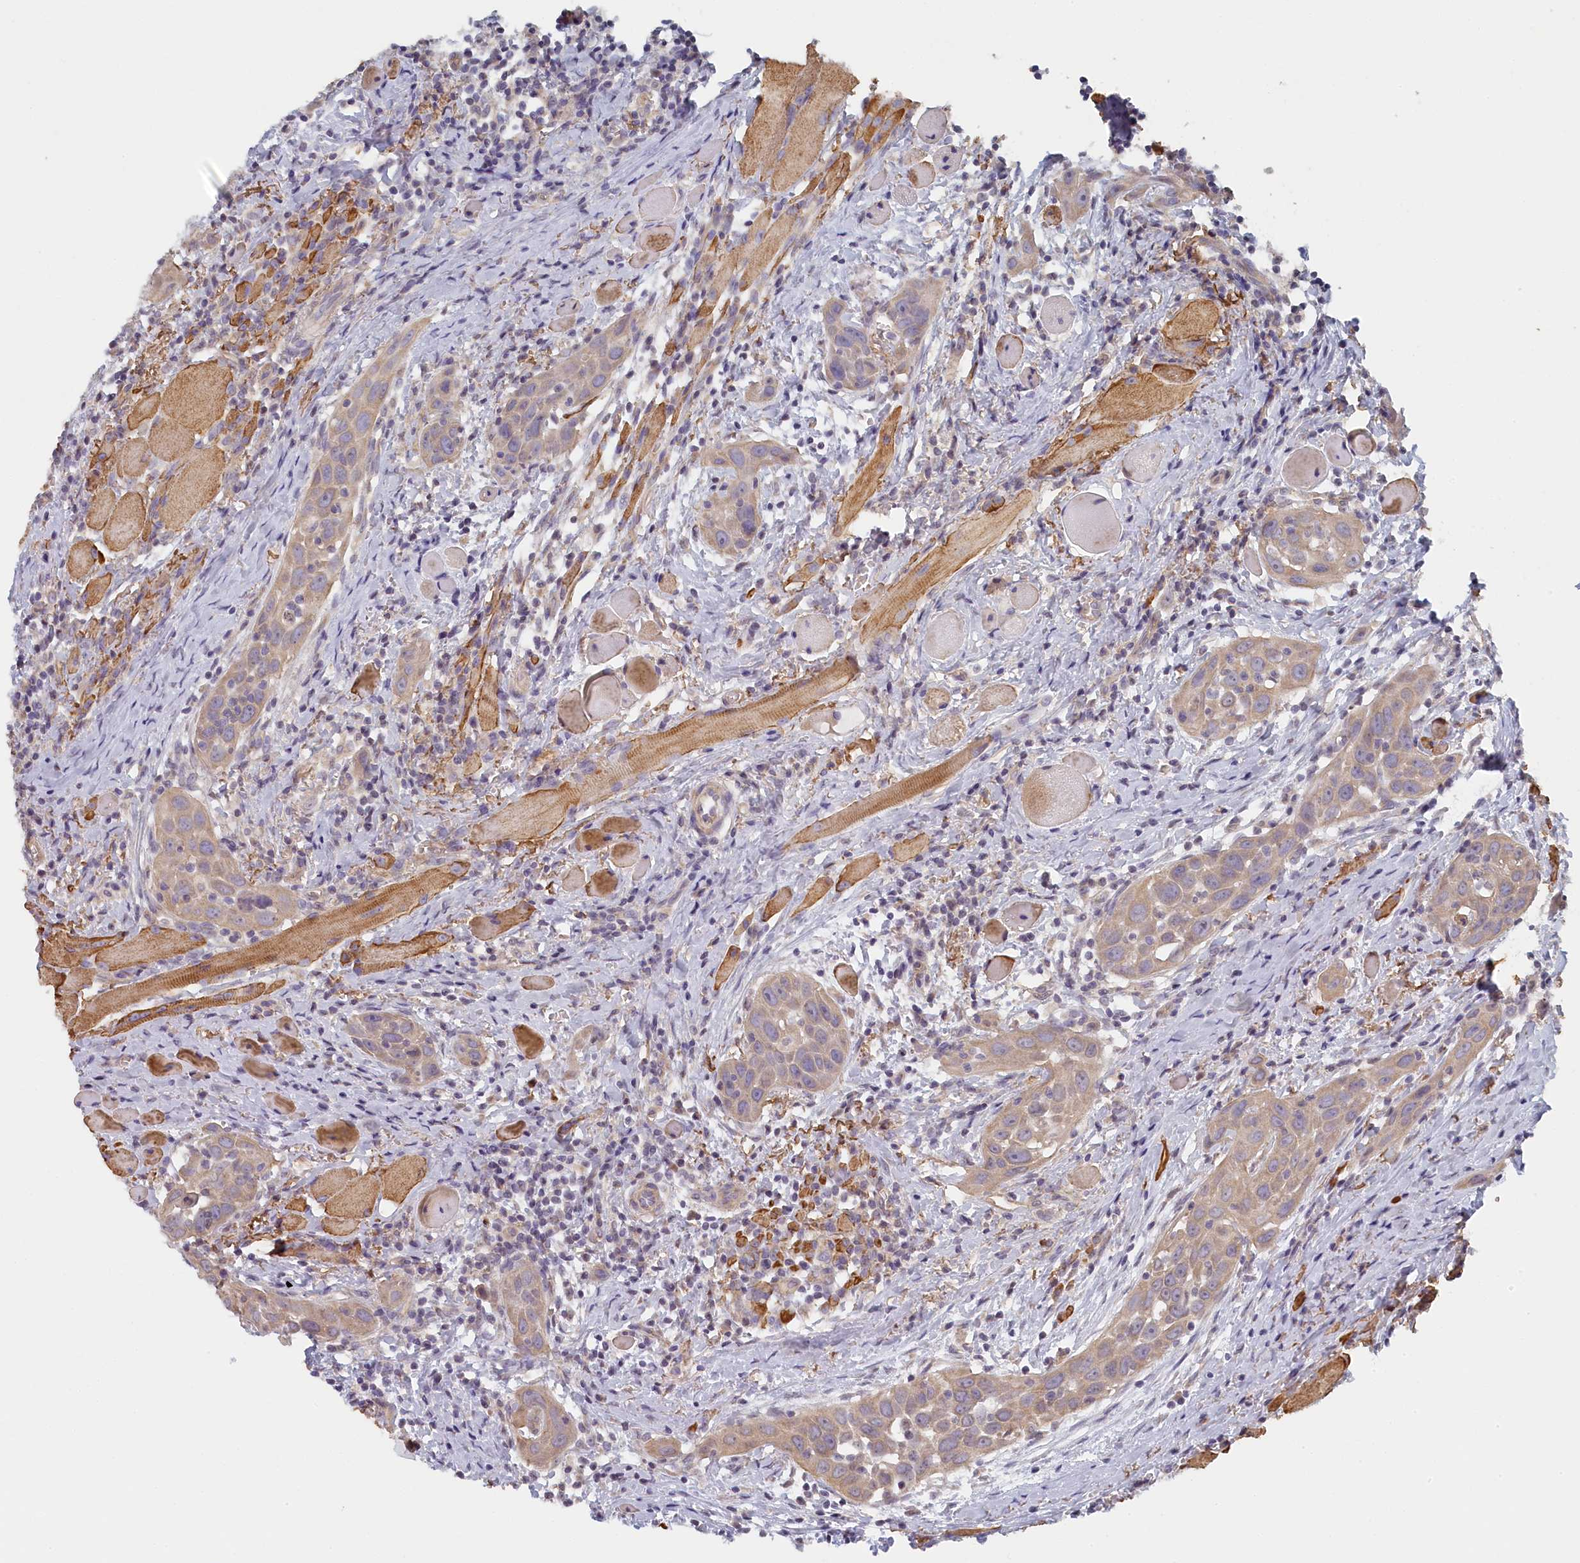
{"staining": {"intensity": "weak", "quantity": ">75%", "location": "cytoplasmic/membranous"}, "tissue": "head and neck cancer", "cell_type": "Tumor cells", "image_type": "cancer", "snomed": [{"axis": "morphology", "description": "Squamous cell carcinoma, NOS"}, {"axis": "topography", "description": "Oral tissue"}, {"axis": "topography", "description": "Head-Neck"}], "caption": "Head and neck cancer stained with immunohistochemistry (IHC) demonstrates weak cytoplasmic/membranous staining in about >75% of tumor cells.", "gene": "INTS4", "patient": {"sex": "female", "age": 50}}